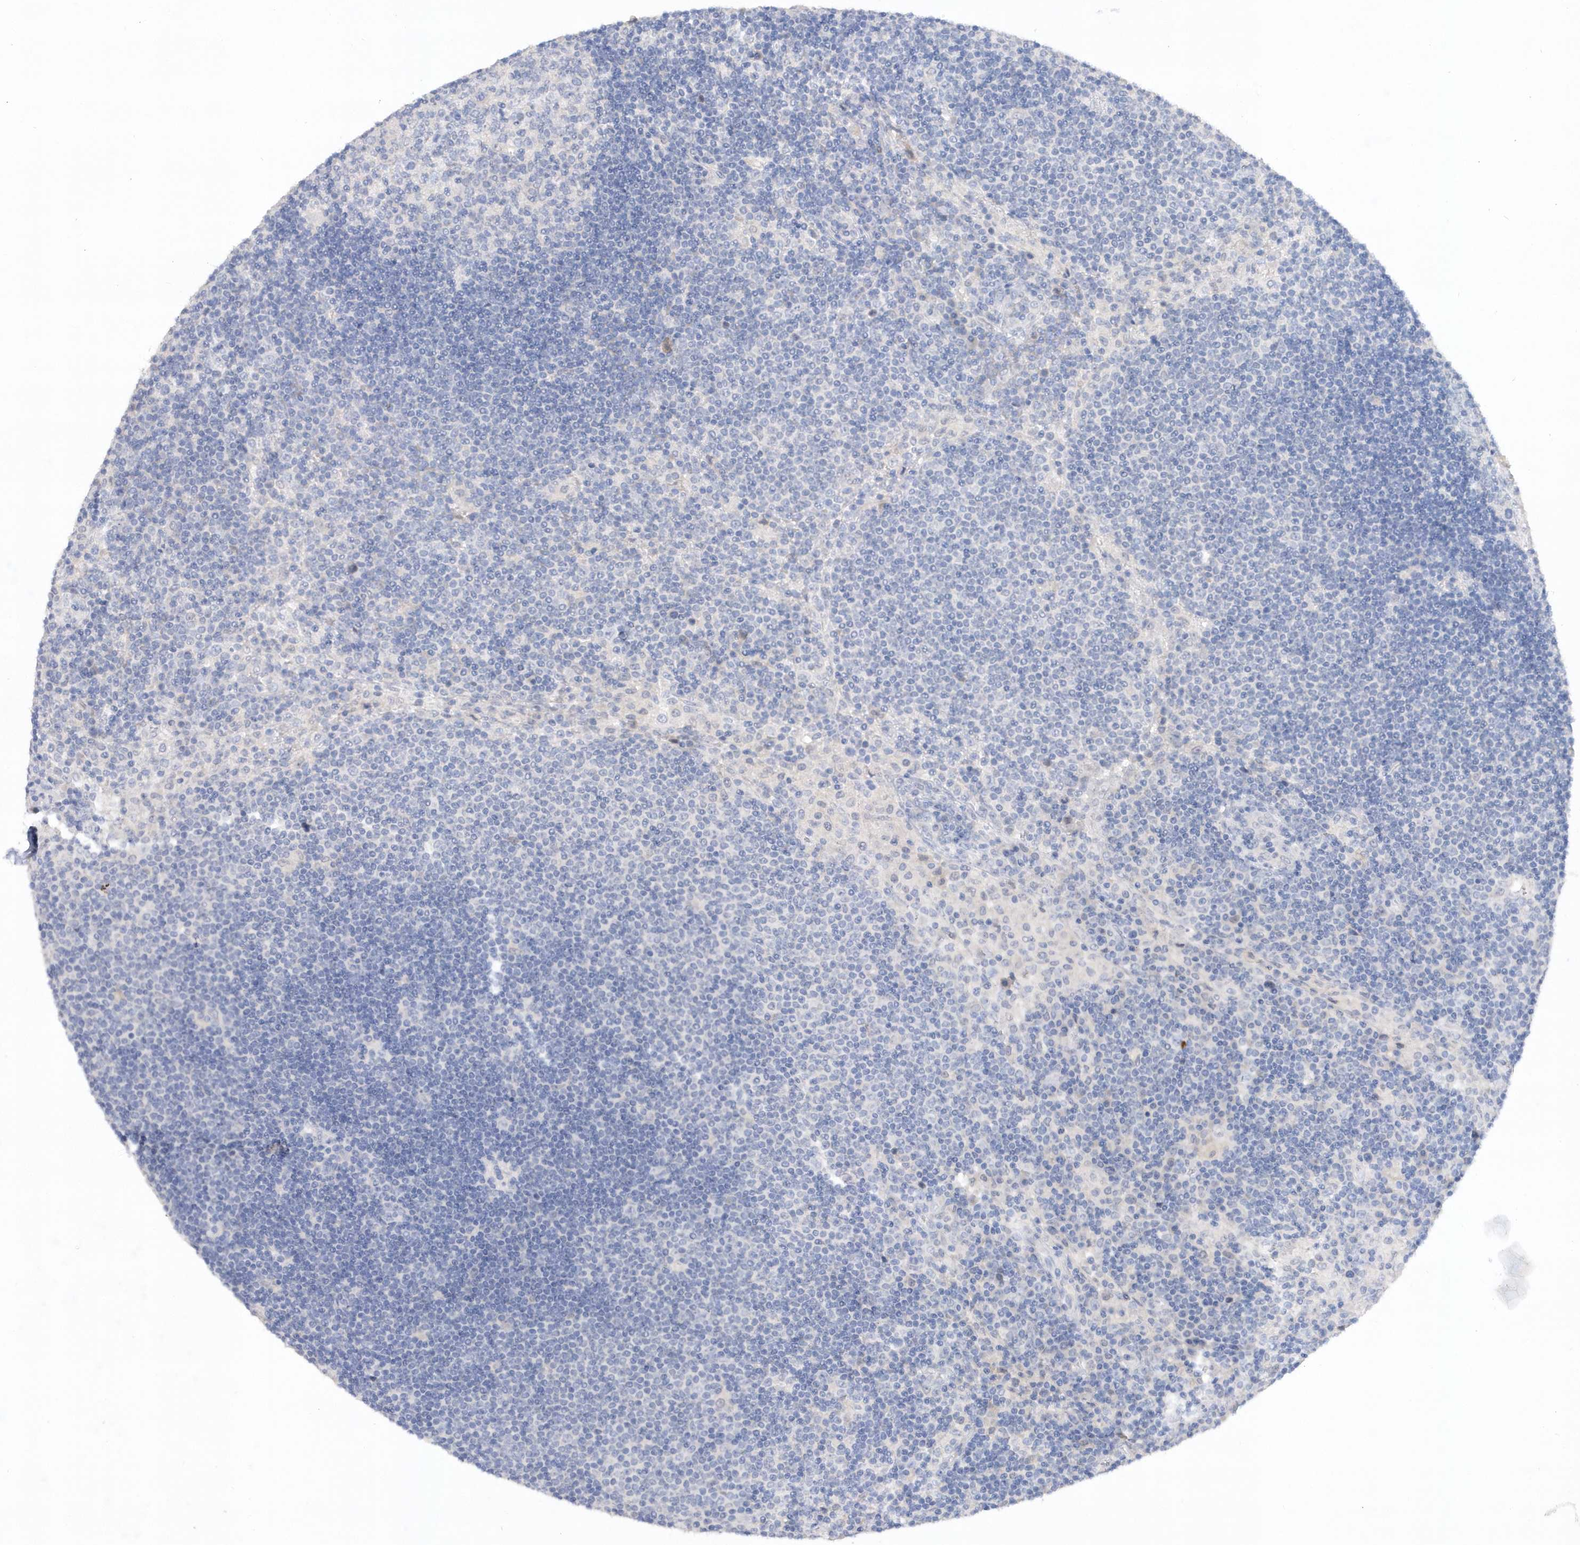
{"staining": {"intensity": "negative", "quantity": "none", "location": "none"}, "tissue": "lymph node", "cell_type": "Germinal center cells", "image_type": "normal", "snomed": [{"axis": "morphology", "description": "Normal tissue, NOS"}, {"axis": "topography", "description": "Lymph node"}], "caption": "Germinal center cells are negative for brown protein staining in normal lymph node. Nuclei are stained in blue.", "gene": "RPEL1", "patient": {"sex": "female", "age": 53}}